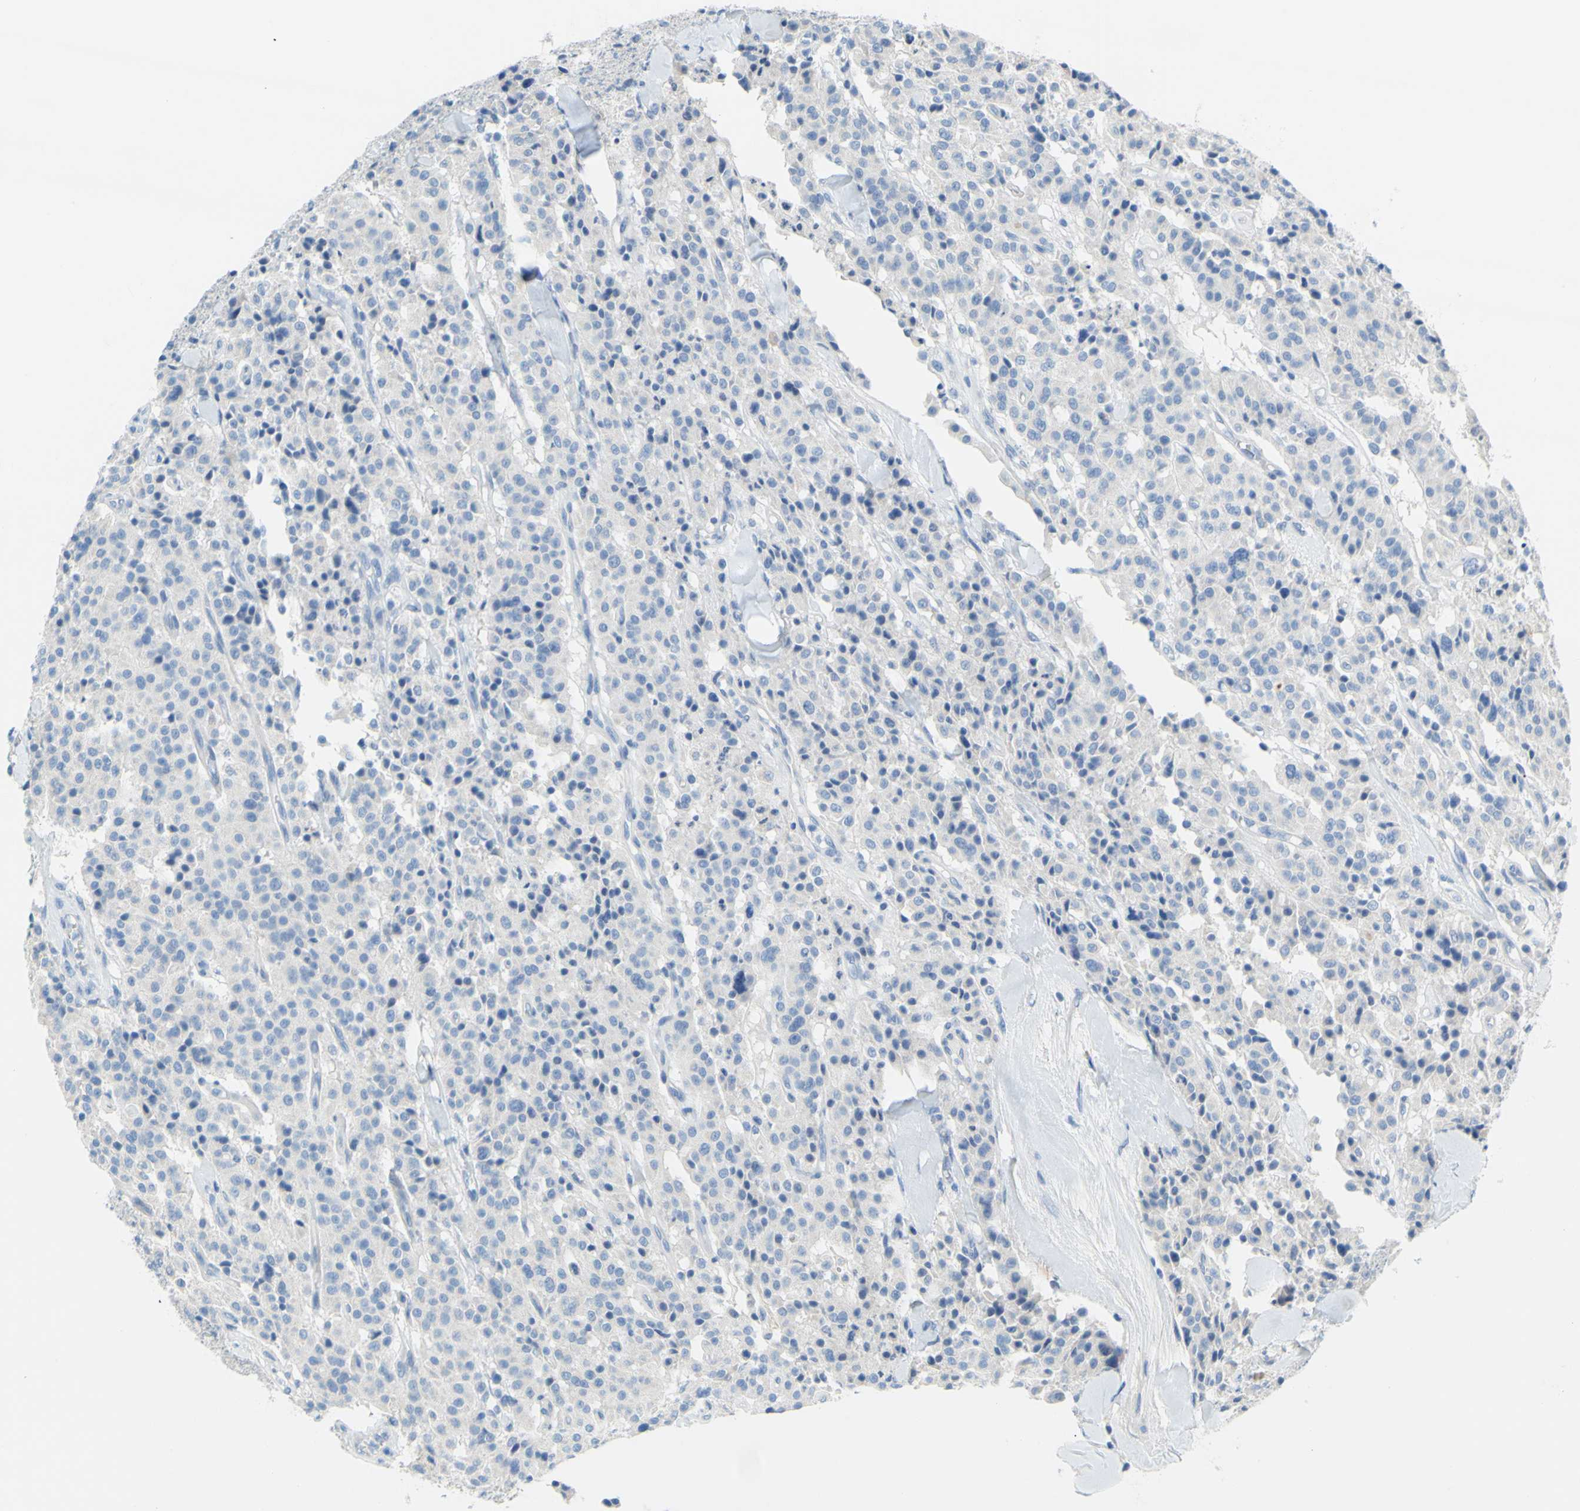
{"staining": {"intensity": "negative", "quantity": "none", "location": "none"}, "tissue": "carcinoid", "cell_type": "Tumor cells", "image_type": "cancer", "snomed": [{"axis": "morphology", "description": "Carcinoid, malignant, NOS"}, {"axis": "topography", "description": "Lung"}], "caption": "This is an immunohistochemistry (IHC) micrograph of carcinoid. There is no staining in tumor cells.", "gene": "SLC1A2", "patient": {"sex": "male", "age": 30}}